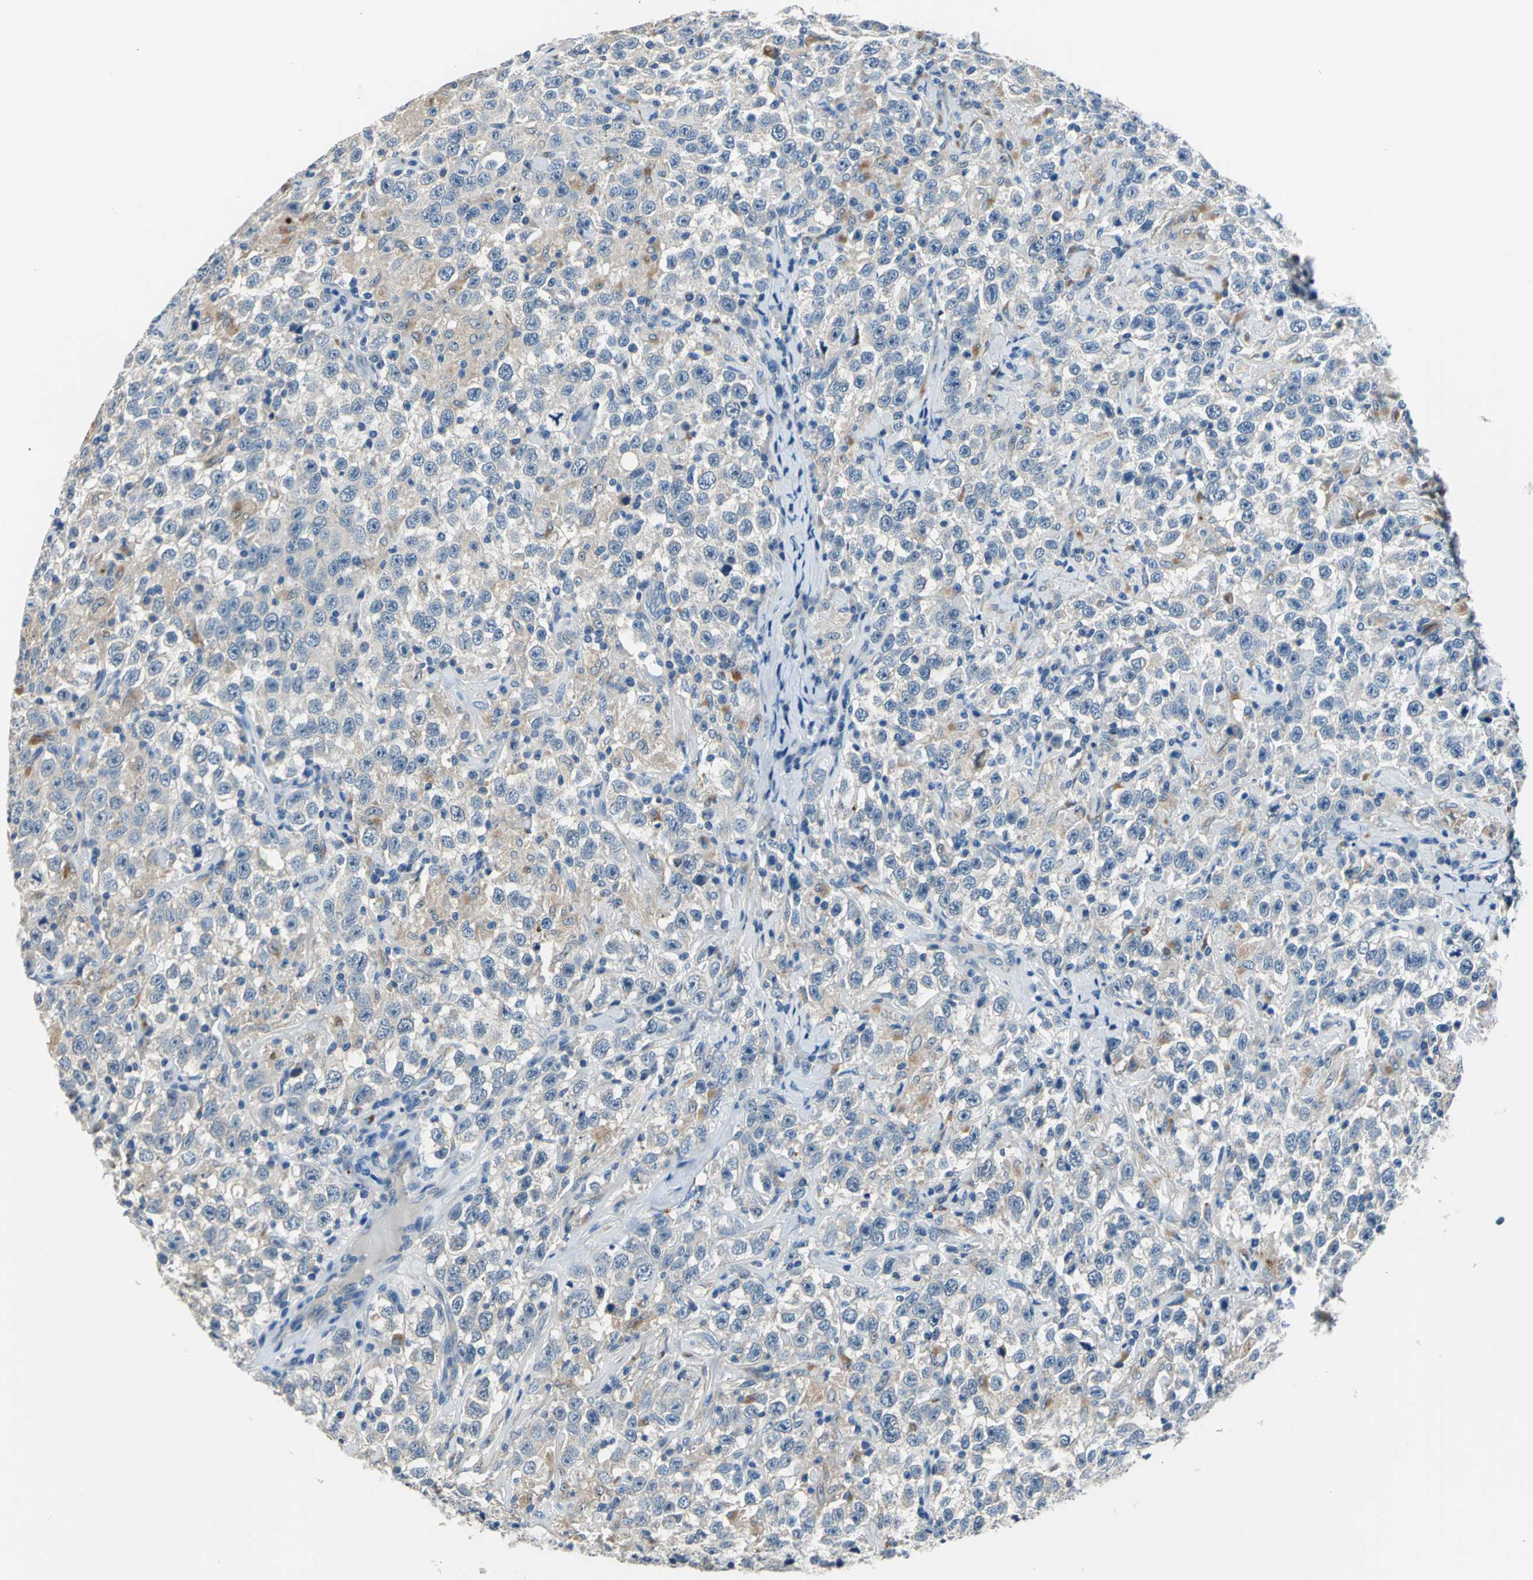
{"staining": {"intensity": "weak", "quantity": ">75%", "location": "cytoplasmic/membranous"}, "tissue": "testis cancer", "cell_type": "Tumor cells", "image_type": "cancer", "snomed": [{"axis": "morphology", "description": "Seminoma, NOS"}, {"axis": "topography", "description": "Testis"}], "caption": "Immunohistochemistry (IHC) image of testis cancer stained for a protein (brown), which exhibits low levels of weak cytoplasmic/membranous positivity in about >75% of tumor cells.", "gene": "RASD2", "patient": {"sex": "male", "age": 41}}